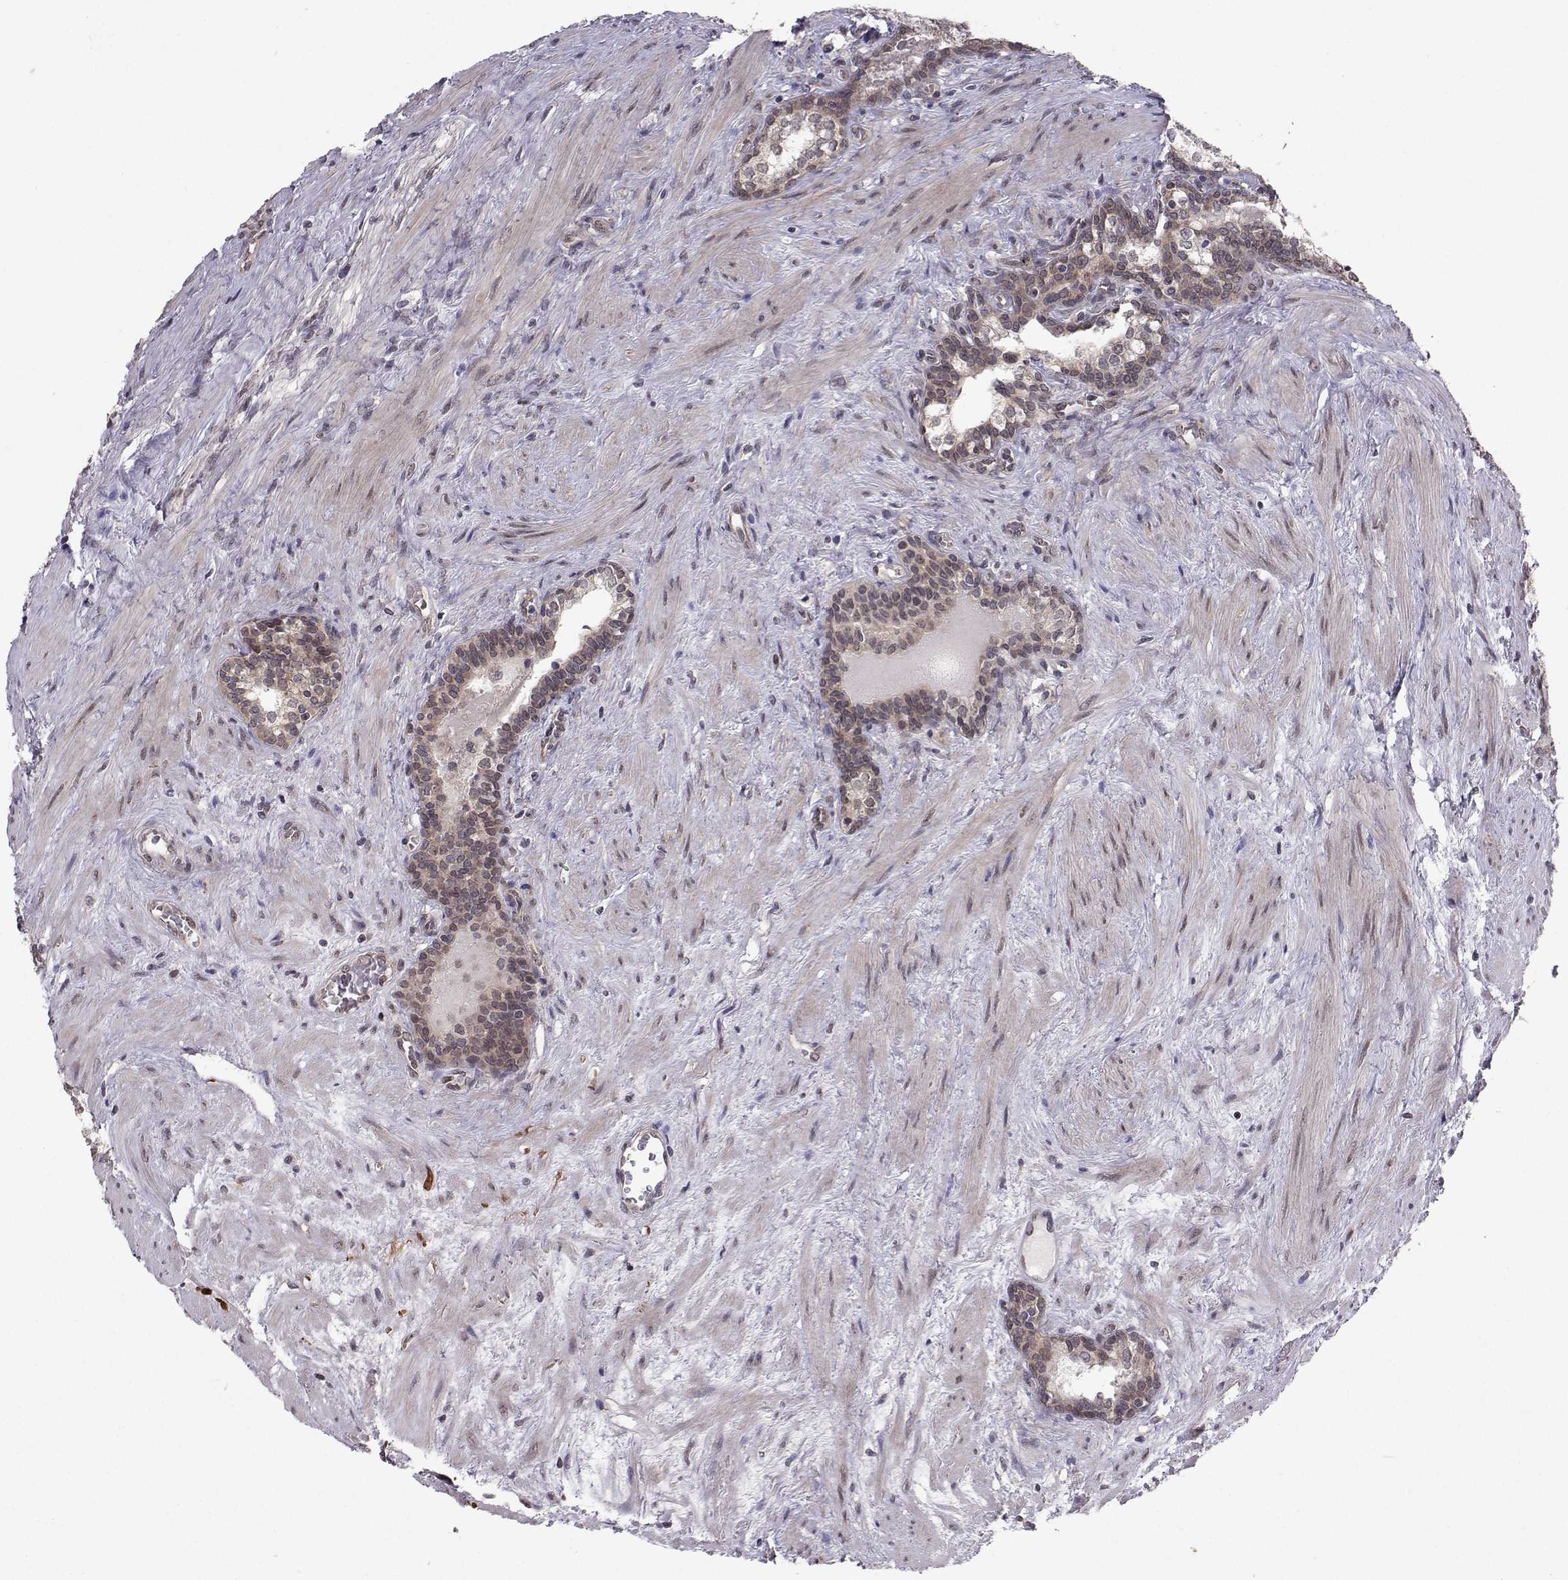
{"staining": {"intensity": "moderate", "quantity": "25%-75%", "location": "nuclear"}, "tissue": "prostate cancer", "cell_type": "Tumor cells", "image_type": "cancer", "snomed": [{"axis": "morphology", "description": "Adenocarcinoma, NOS"}, {"axis": "morphology", "description": "Adenocarcinoma, High grade"}, {"axis": "topography", "description": "Prostate"}], "caption": "Prostate cancer stained with immunohistochemistry (IHC) displays moderate nuclear positivity in about 25%-75% of tumor cells.", "gene": "PKN2", "patient": {"sex": "male", "age": 61}}